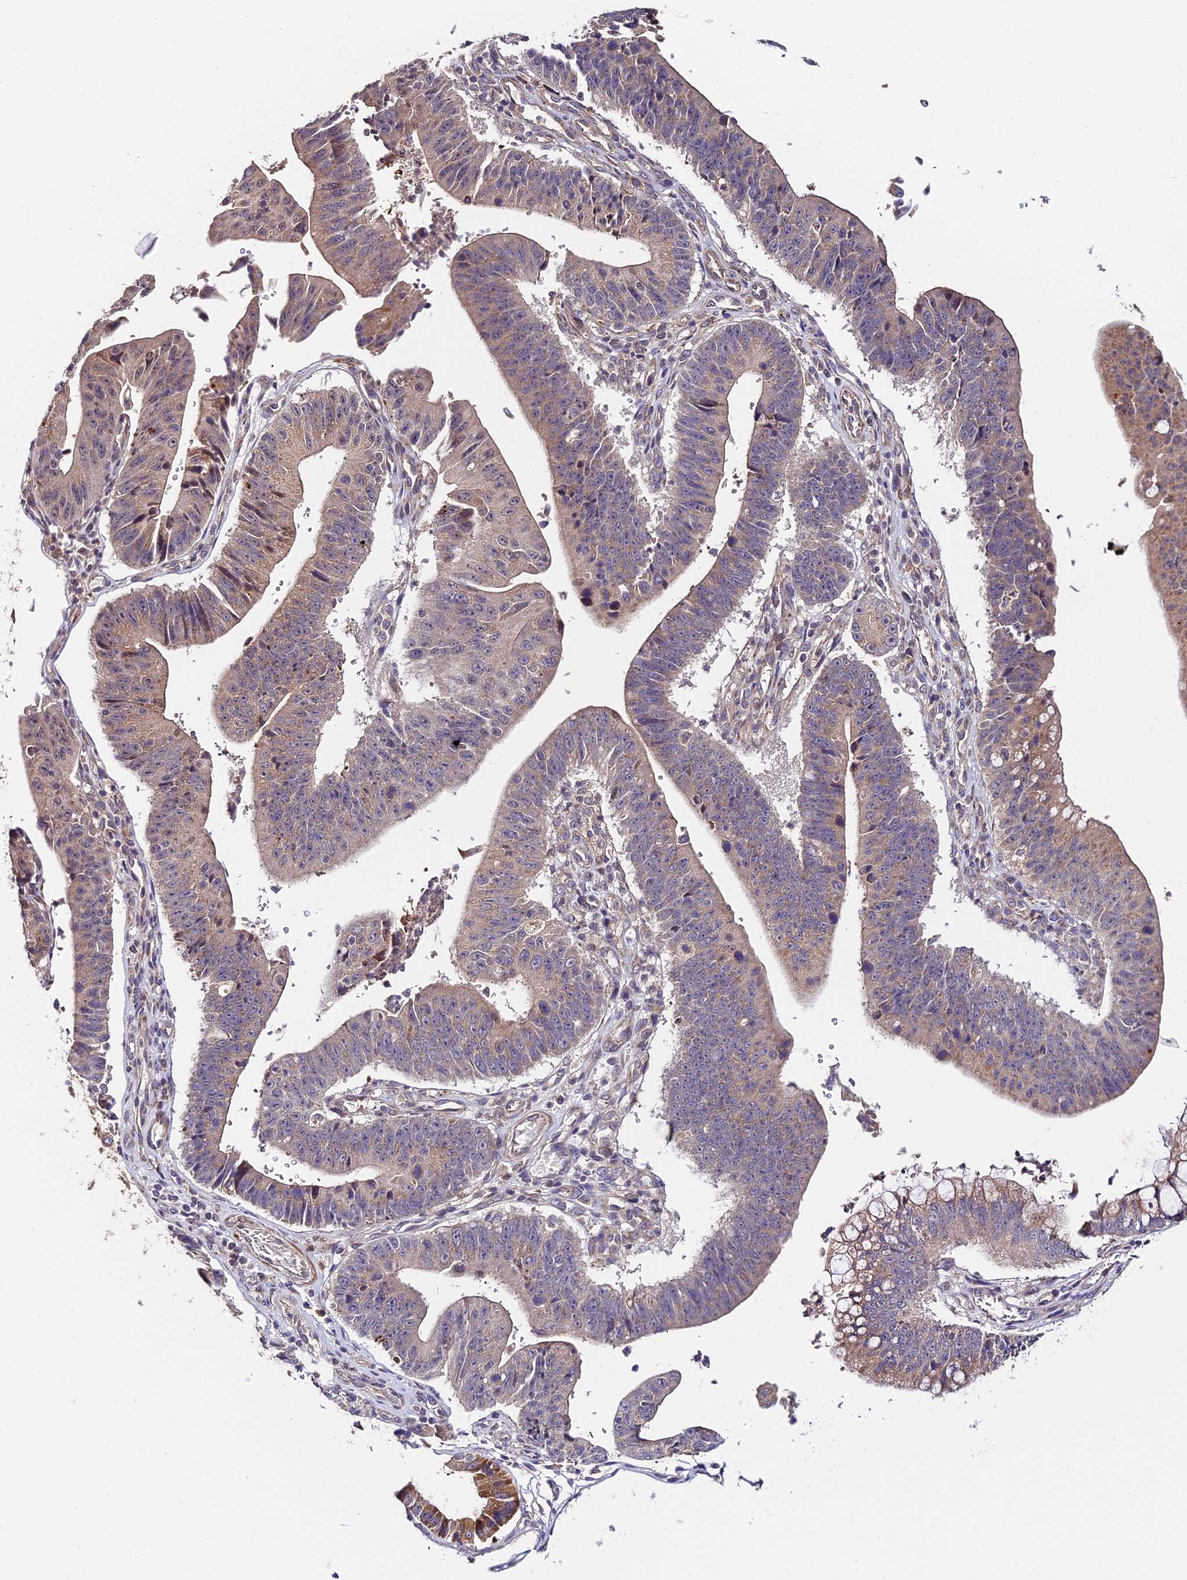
{"staining": {"intensity": "moderate", "quantity": "25%-75%", "location": "cytoplasmic/membranous"}, "tissue": "stomach cancer", "cell_type": "Tumor cells", "image_type": "cancer", "snomed": [{"axis": "morphology", "description": "Adenocarcinoma, NOS"}, {"axis": "topography", "description": "Stomach"}], "caption": "Stomach cancer was stained to show a protein in brown. There is medium levels of moderate cytoplasmic/membranous positivity in approximately 25%-75% of tumor cells. (brown staining indicates protein expression, while blue staining denotes nuclei).", "gene": "C3orf20", "patient": {"sex": "male", "age": 59}}